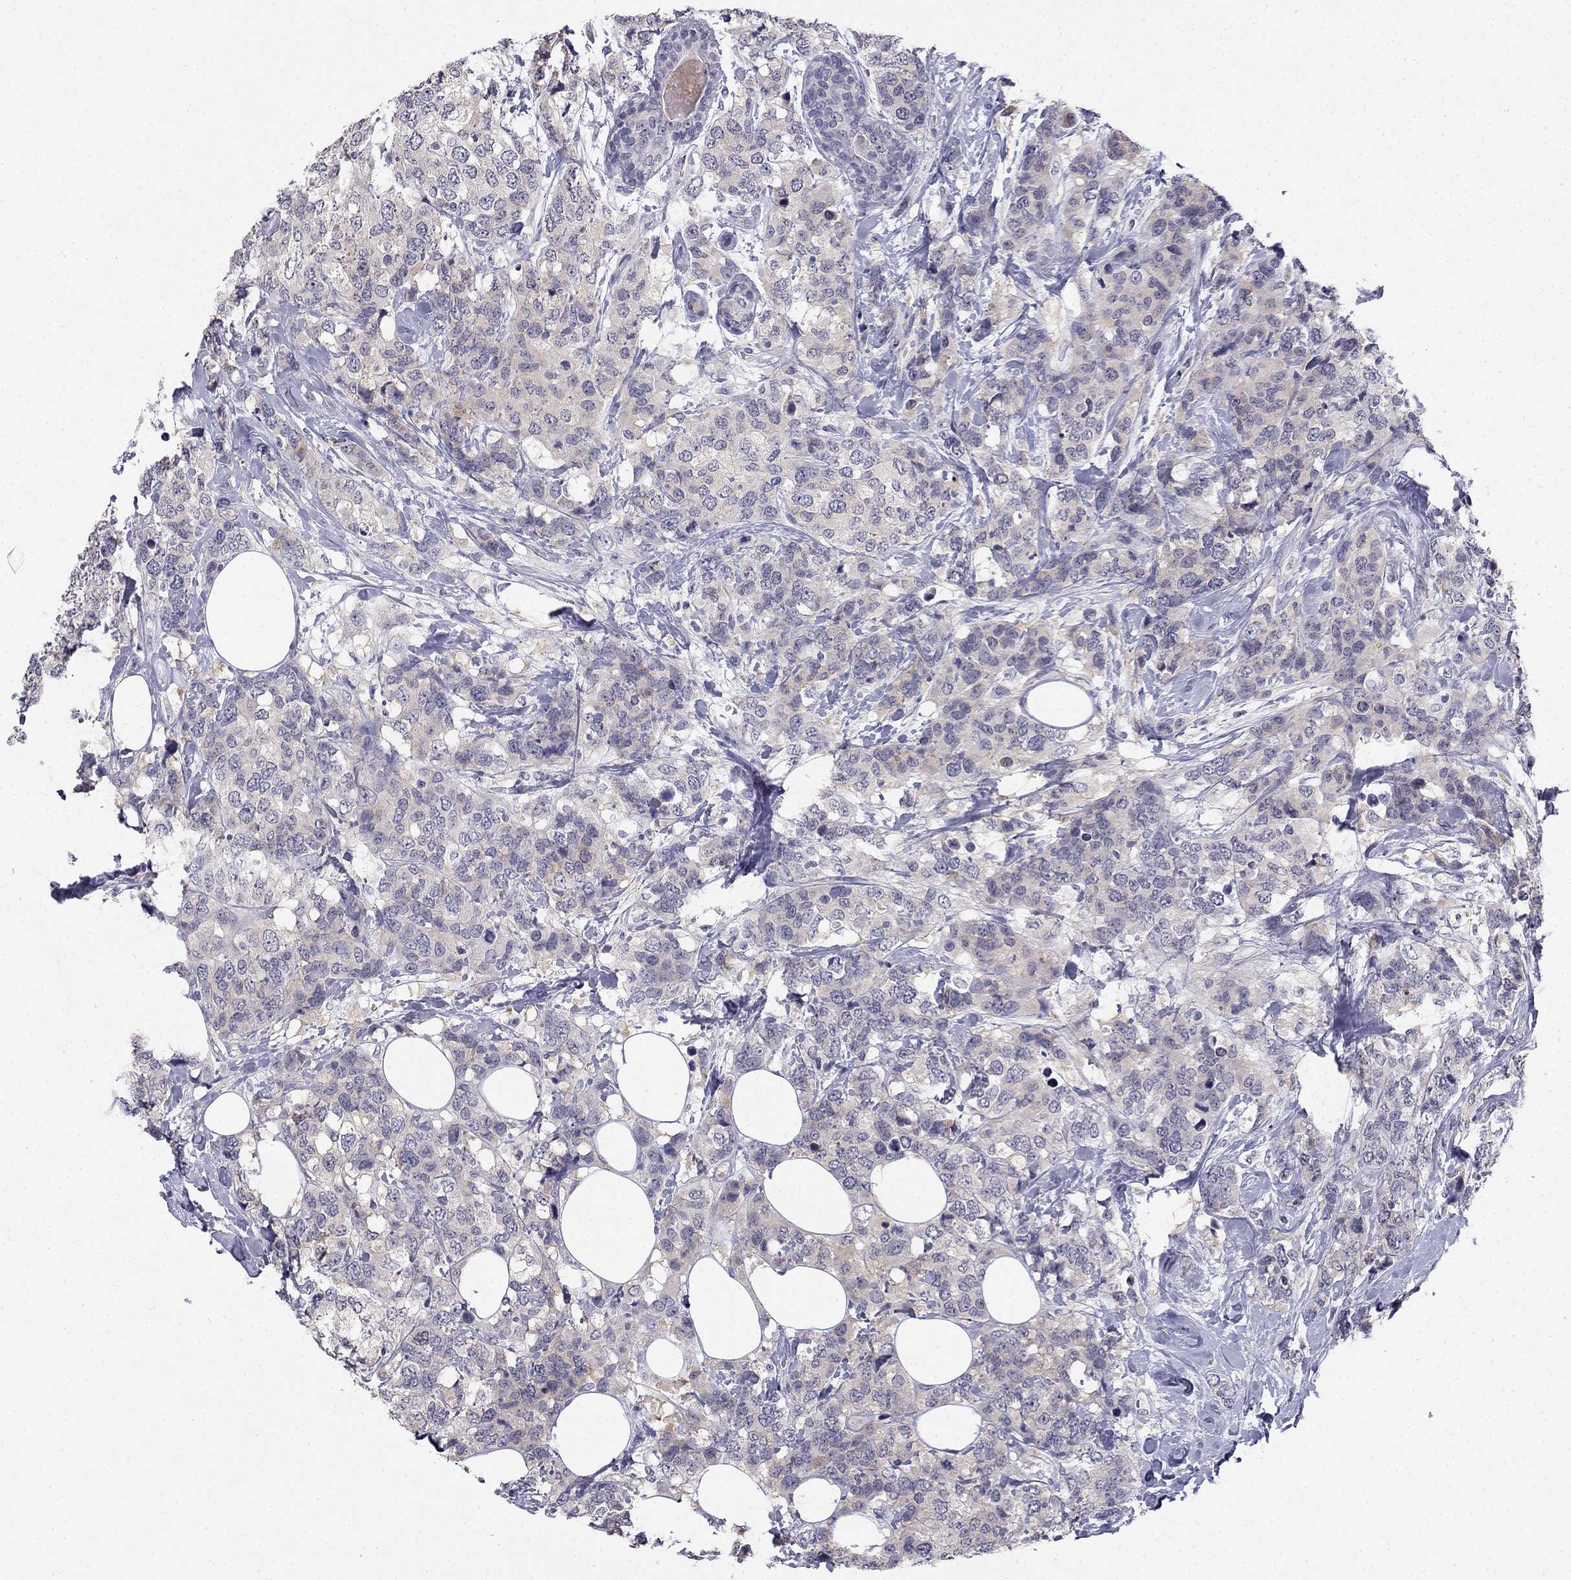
{"staining": {"intensity": "negative", "quantity": "none", "location": "none"}, "tissue": "breast cancer", "cell_type": "Tumor cells", "image_type": "cancer", "snomed": [{"axis": "morphology", "description": "Lobular carcinoma"}, {"axis": "topography", "description": "Breast"}], "caption": "A high-resolution micrograph shows IHC staining of lobular carcinoma (breast), which shows no significant staining in tumor cells.", "gene": "C16orf89", "patient": {"sex": "female", "age": 59}}